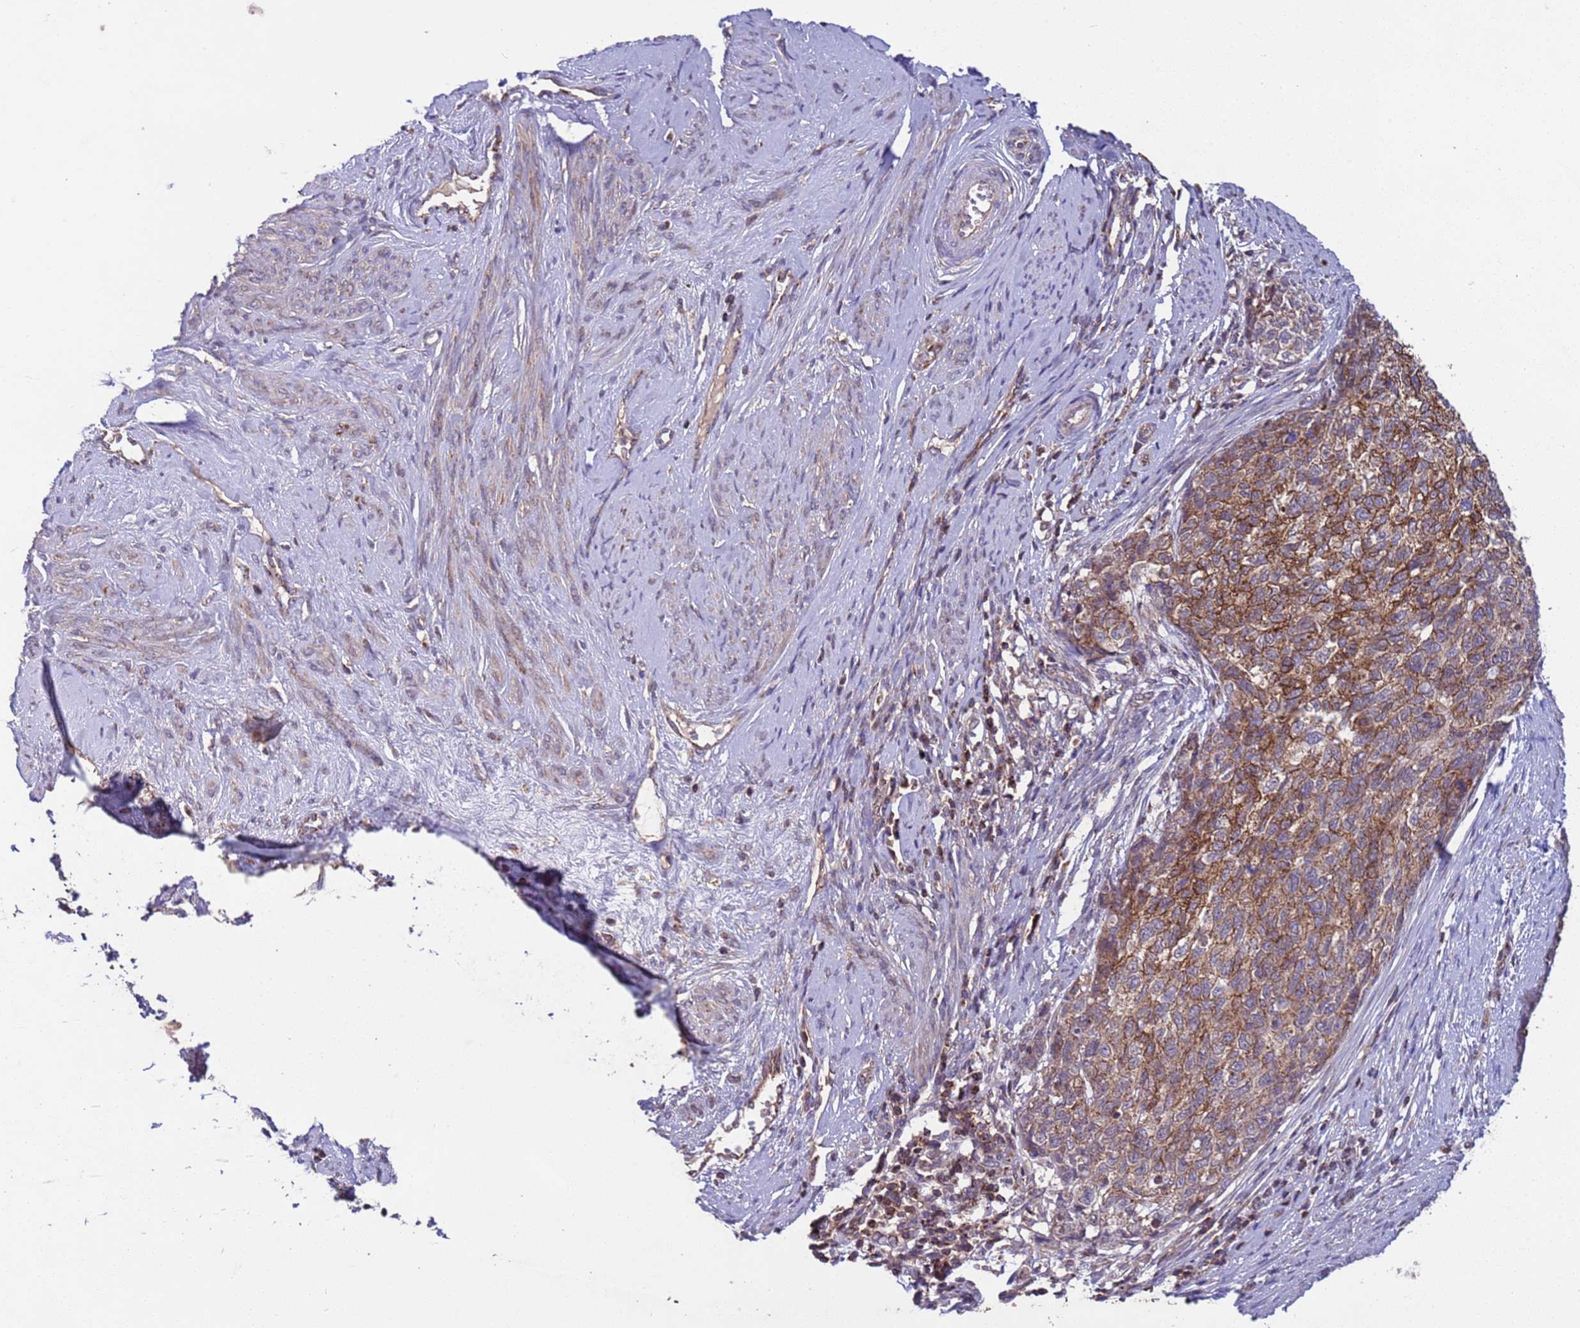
{"staining": {"intensity": "moderate", "quantity": ">75%", "location": "cytoplasmic/membranous"}, "tissue": "cervical cancer", "cell_type": "Tumor cells", "image_type": "cancer", "snomed": [{"axis": "morphology", "description": "Squamous cell carcinoma, NOS"}, {"axis": "topography", "description": "Cervix"}], "caption": "IHC of human squamous cell carcinoma (cervical) demonstrates medium levels of moderate cytoplasmic/membranous staining in approximately >75% of tumor cells.", "gene": "ACAD8", "patient": {"sex": "female", "age": 63}}